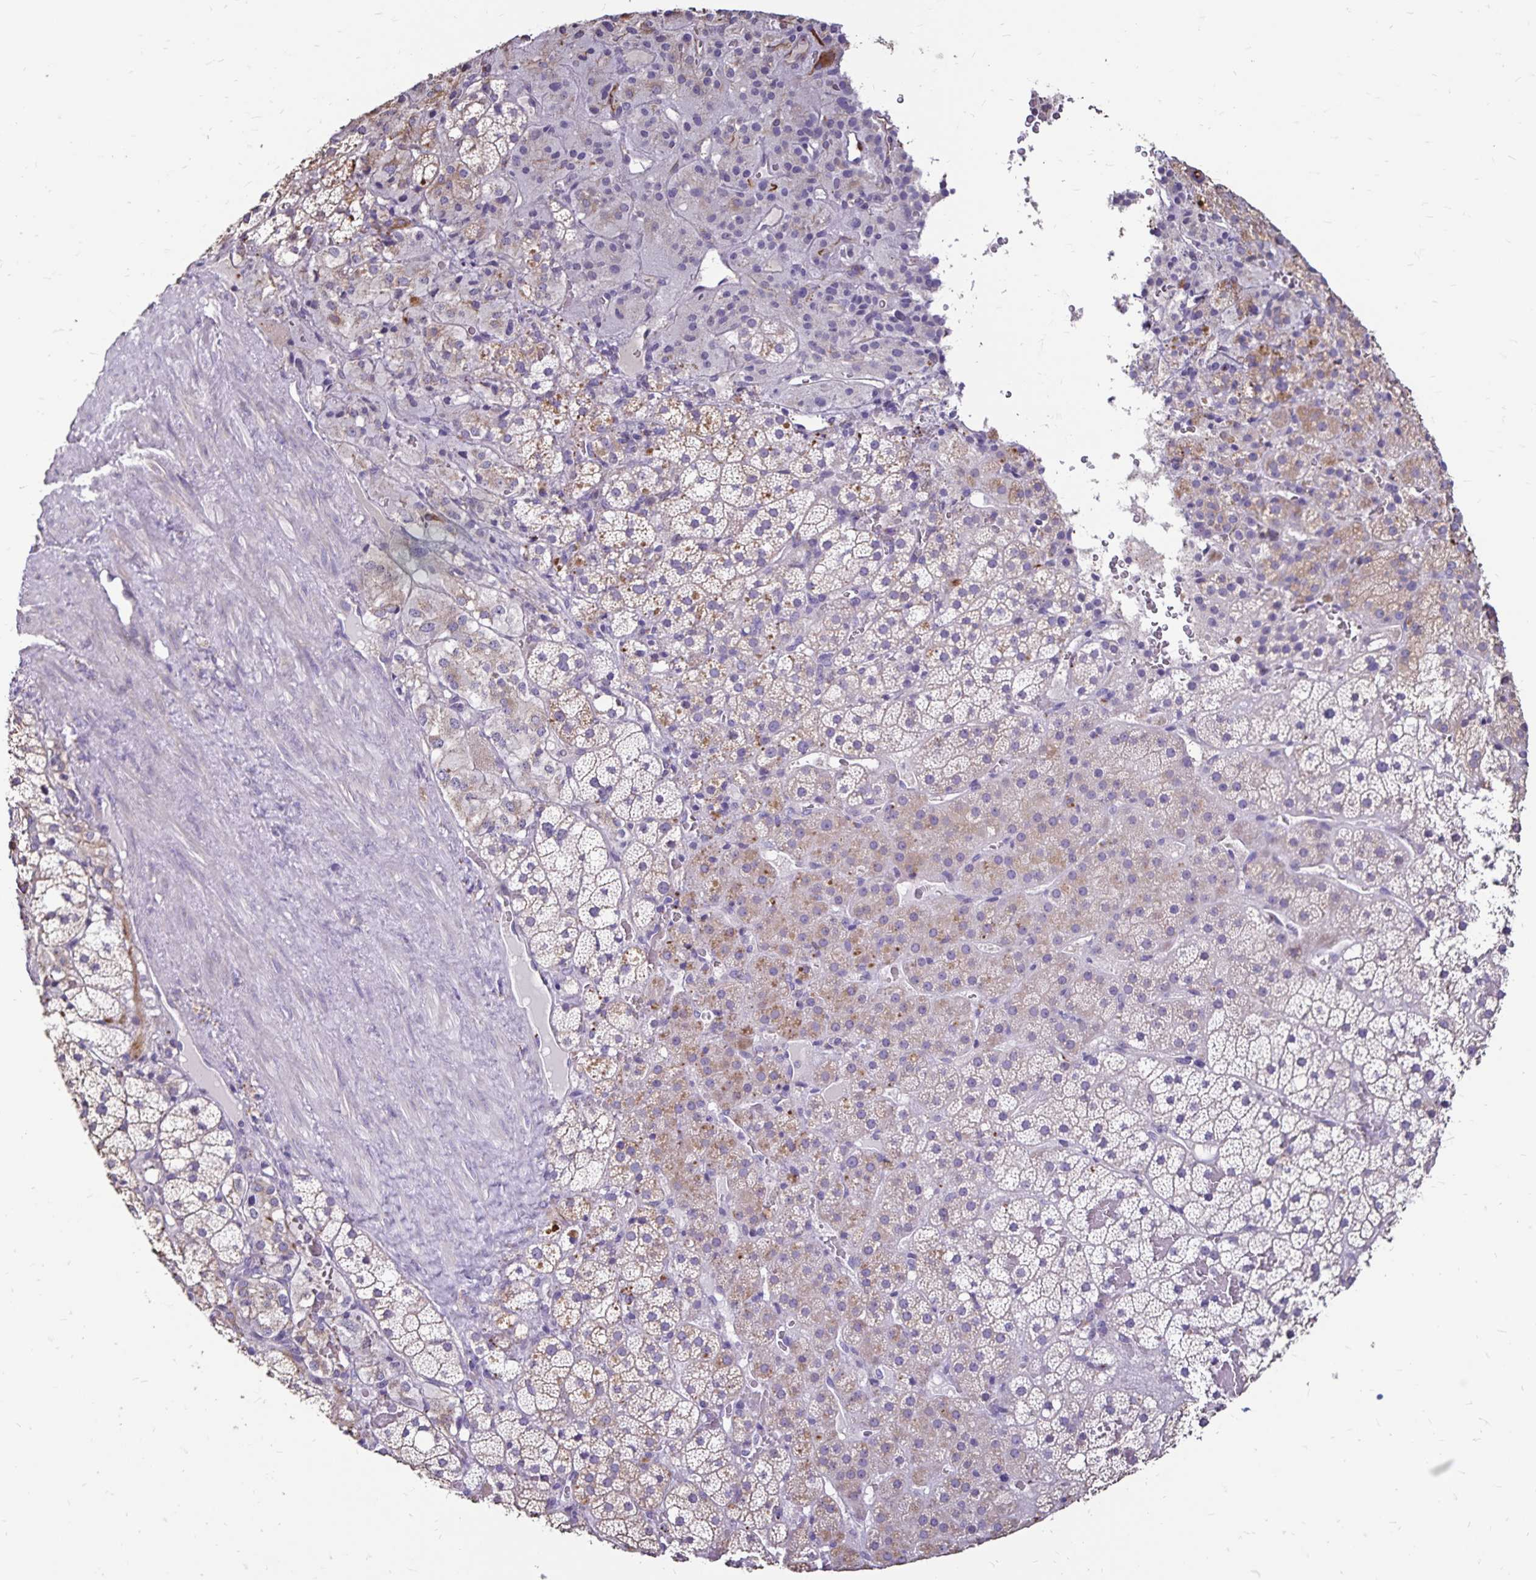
{"staining": {"intensity": "weak", "quantity": "25%-75%", "location": "cytoplasmic/membranous"}, "tissue": "adrenal gland", "cell_type": "Glandular cells", "image_type": "normal", "snomed": [{"axis": "morphology", "description": "Normal tissue, NOS"}, {"axis": "topography", "description": "Adrenal gland"}], "caption": "Immunohistochemical staining of normal adrenal gland shows low levels of weak cytoplasmic/membranous positivity in approximately 25%-75% of glandular cells.", "gene": "EVPL", "patient": {"sex": "male", "age": 53}}